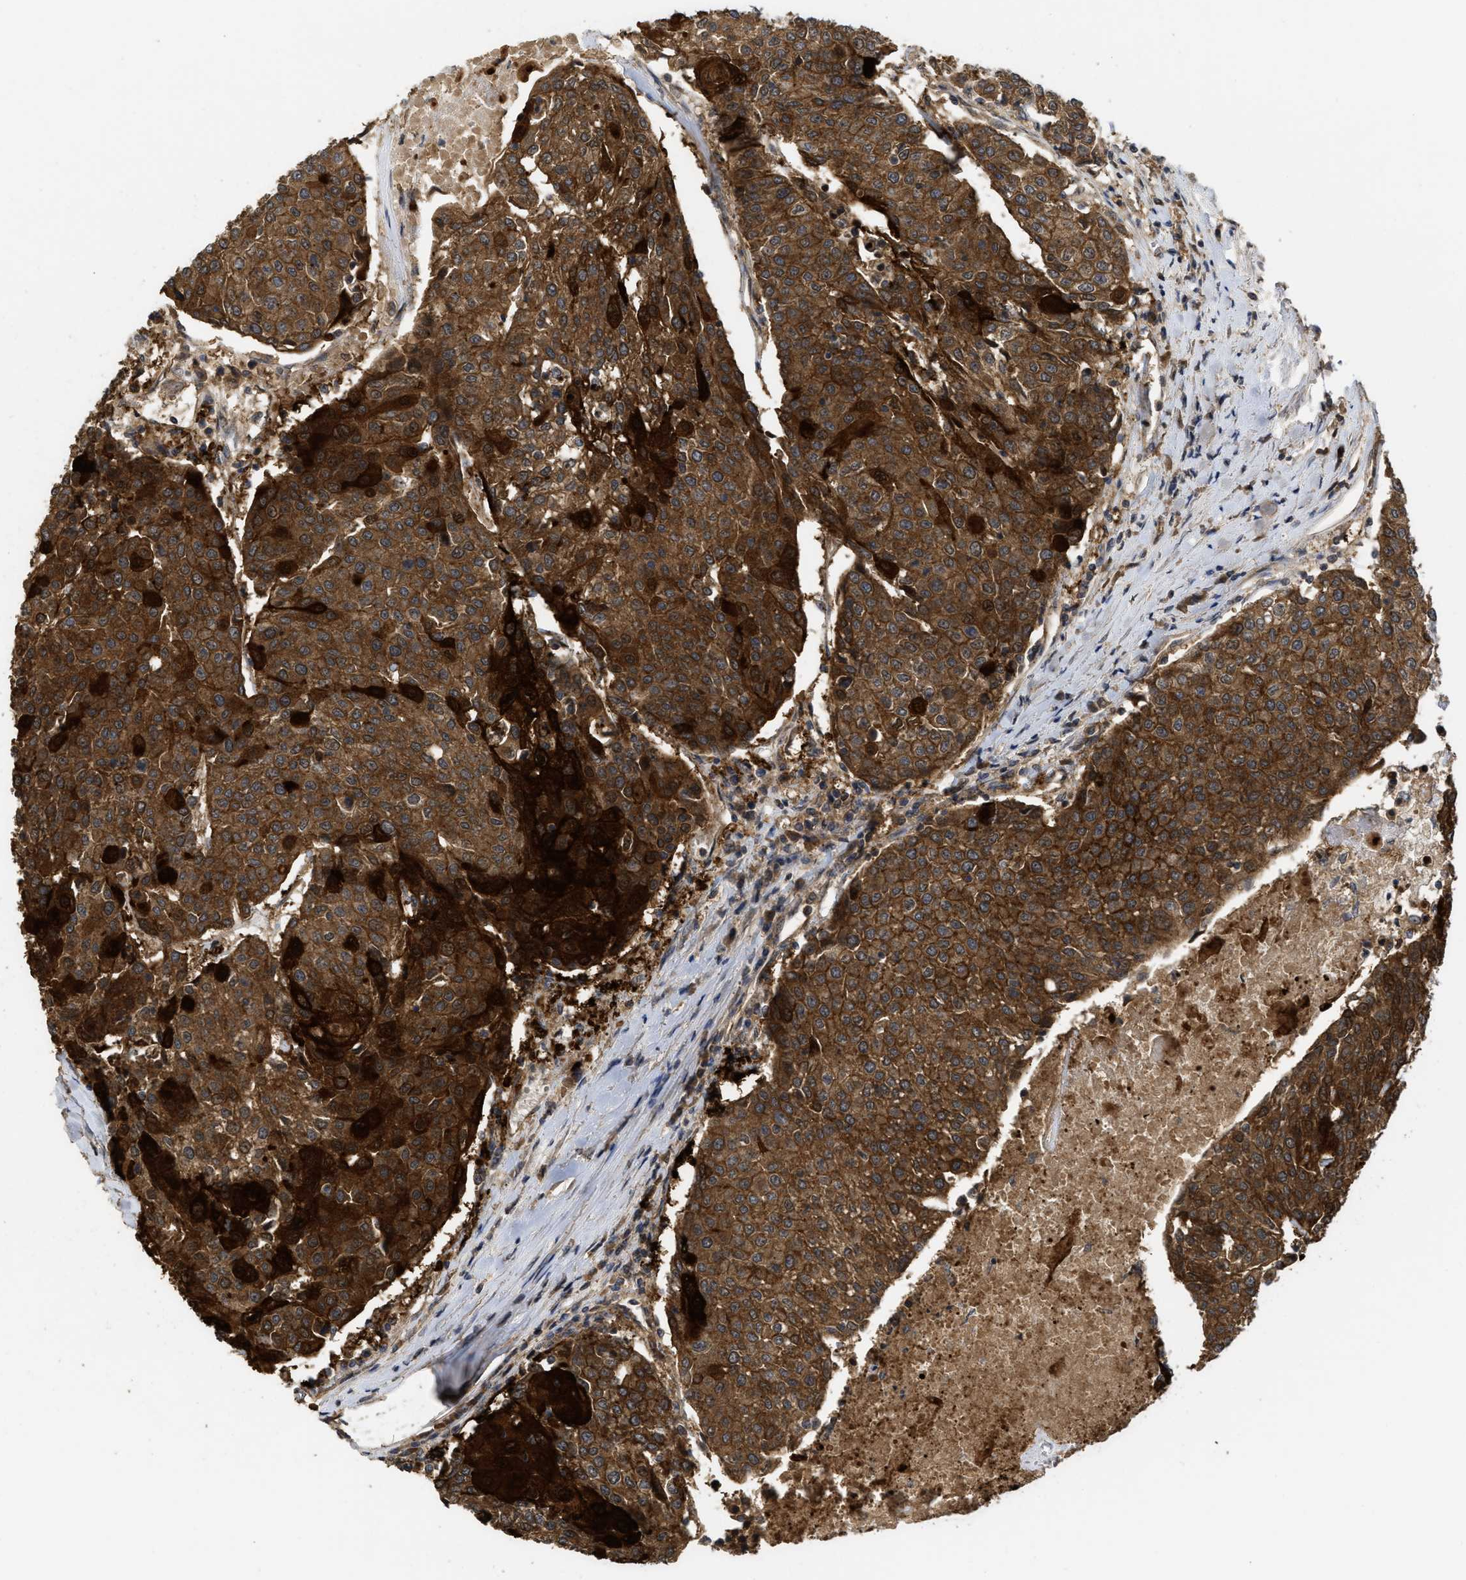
{"staining": {"intensity": "strong", "quantity": ">75%", "location": "cytoplasmic/membranous"}, "tissue": "urothelial cancer", "cell_type": "Tumor cells", "image_type": "cancer", "snomed": [{"axis": "morphology", "description": "Urothelial carcinoma, High grade"}, {"axis": "topography", "description": "Urinary bladder"}], "caption": "Urothelial cancer tissue exhibits strong cytoplasmic/membranous expression in approximately >75% of tumor cells, visualized by immunohistochemistry.", "gene": "FZD6", "patient": {"sex": "female", "age": 85}}